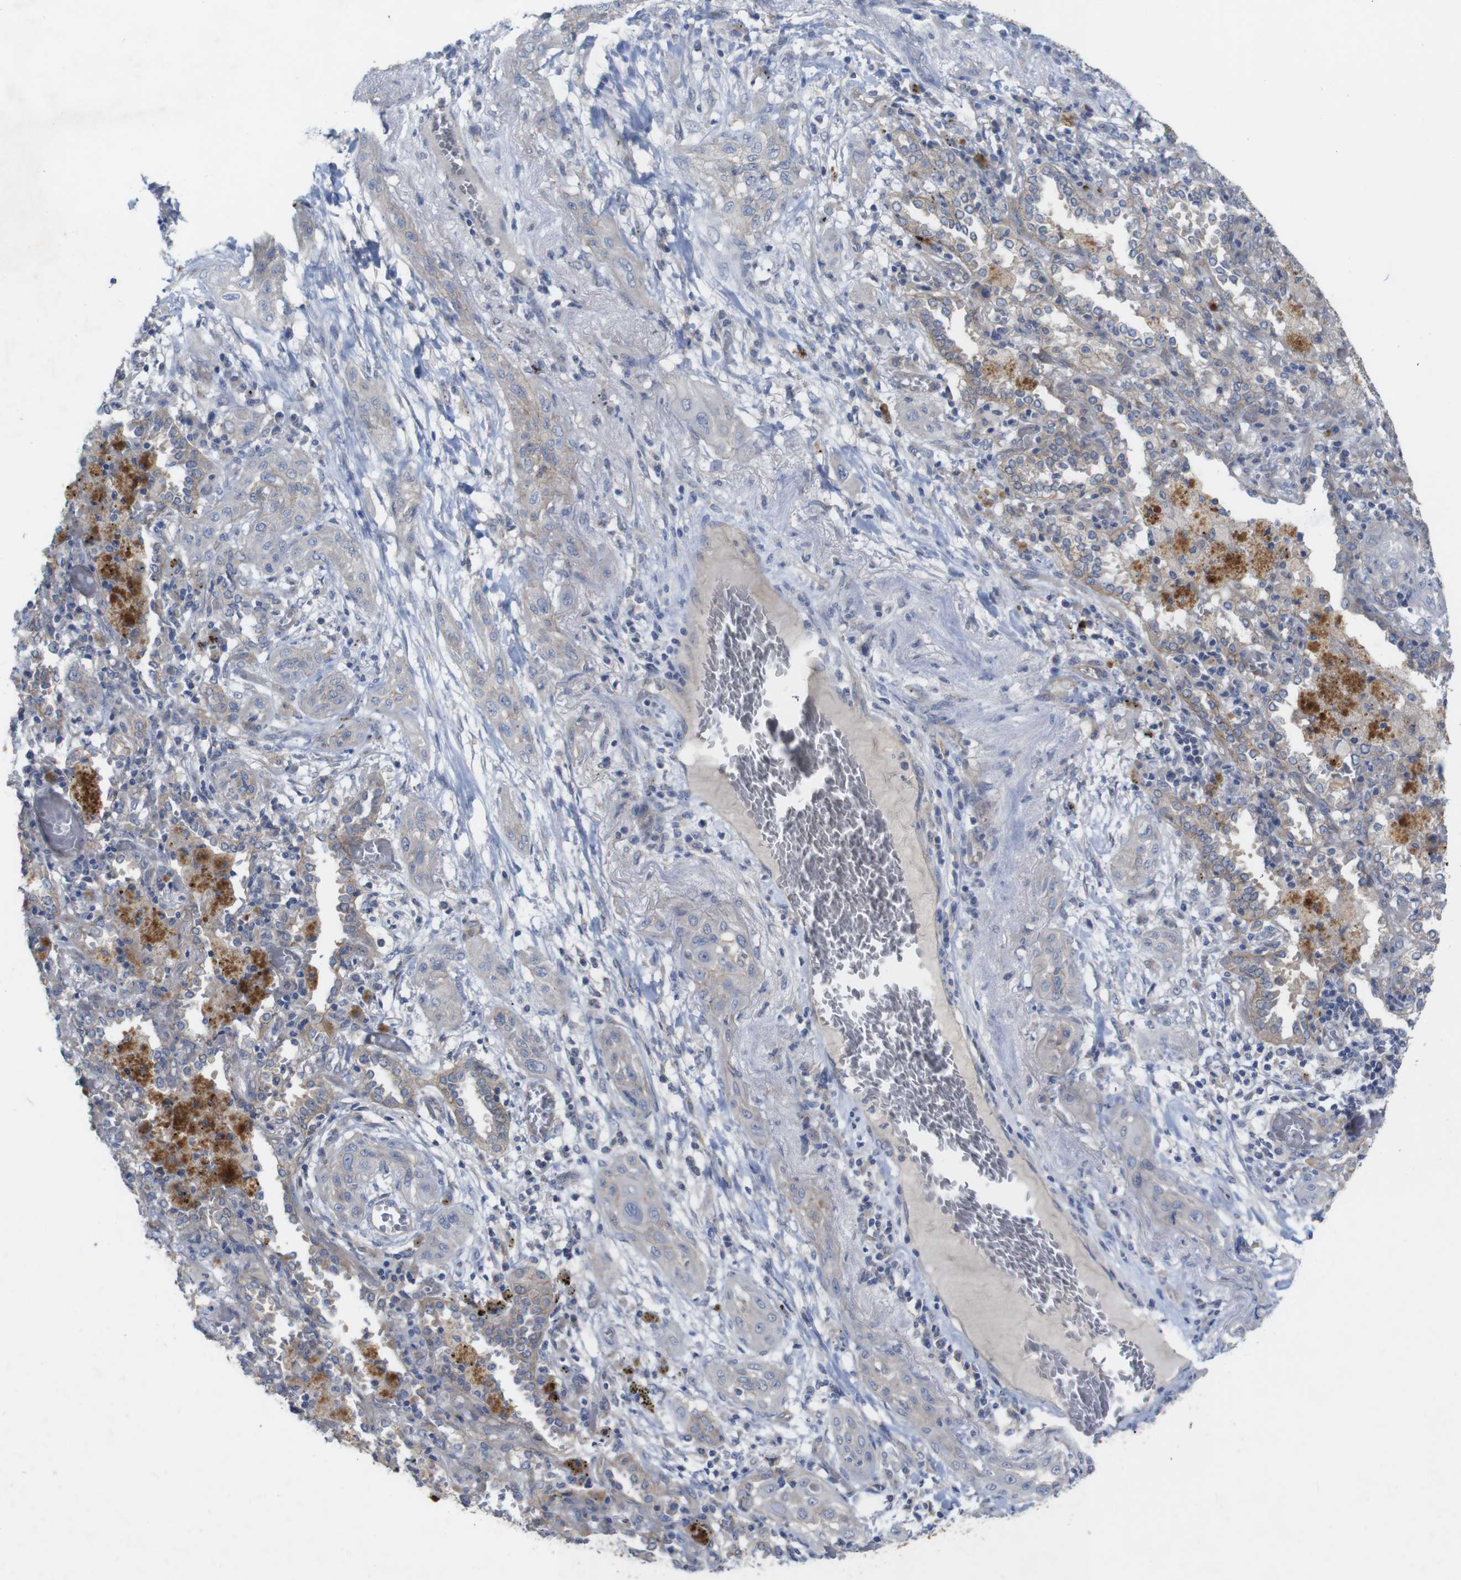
{"staining": {"intensity": "weak", "quantity": "<25%", "location": "cytoplasmic/membranous"}, "tissue": "lung cancer", "cell_type": "Tumor cells", "image_type": "cancer", "snomed": [{"axis": "morphology", "description": "Squamous cell carcinoma, NOS"}, {"axis": "topography", "description": "Lung"}], "caption": "Tumor cells show no significant protein expression in lung squamous cell carcinoma.", "gene": "KIDINS220", "patient": {"sex": "female", "age": 47}}